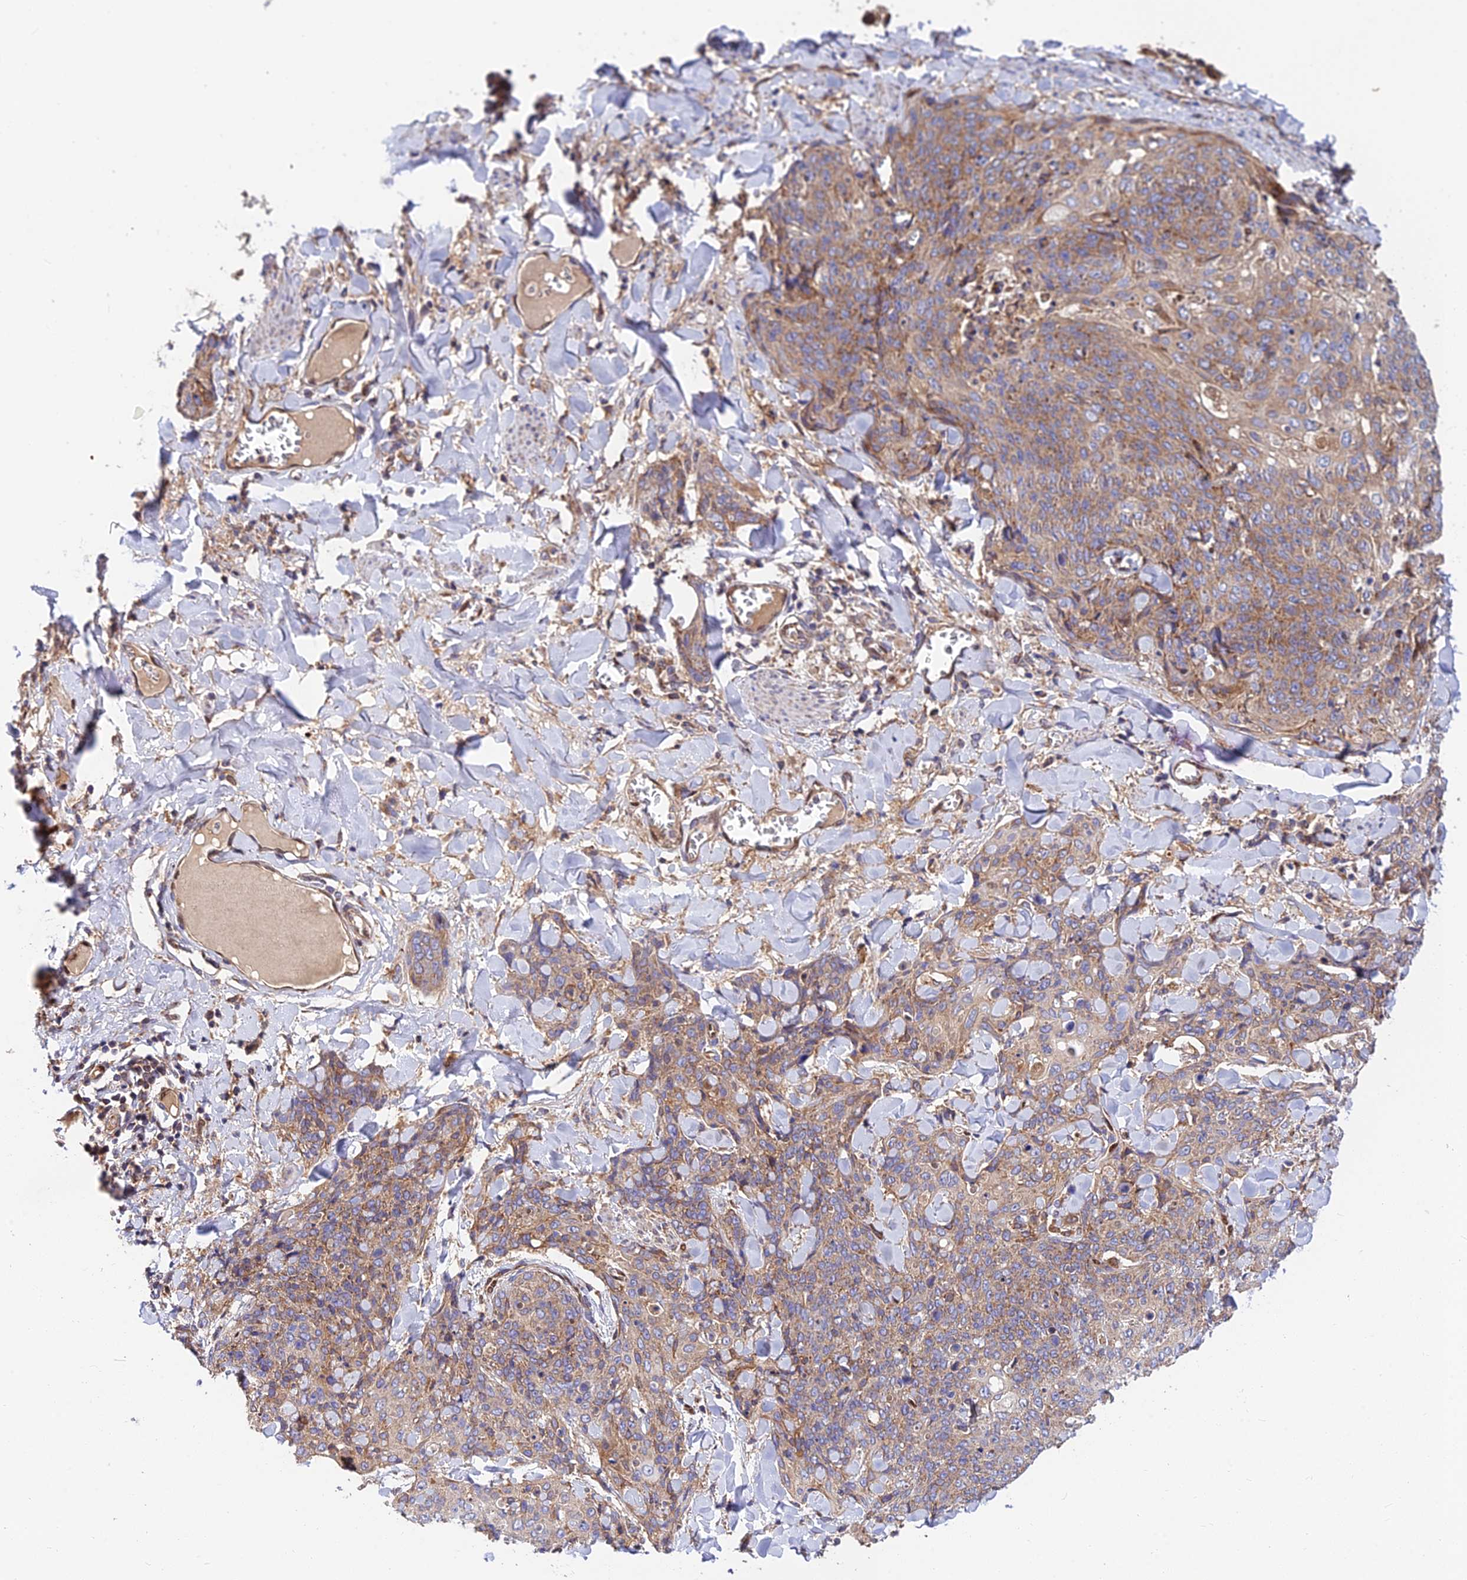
{"staining": {"intensity": "moderate", "quantity": ">75%", "location": "cytoplasmic/membranous"}, "tissue": "skin cancer", "cell_type": "Tumor cells", "image_type": "cancer", "snomed": [{"axis": "morphology", "description": "Squamous cell carcinoma, NOS"}, {"axis": "topography", "description": "Skin"}, {"axis": "topography", "description": "Vulva"}], "caption": "Squamous cell carcinoma (skin) stained for a protein shows moderate cytoplasmic/membranous positivity in tumor cells.", "gene": "PODNL1", "patient": {"sex": "female", "age": 85}}